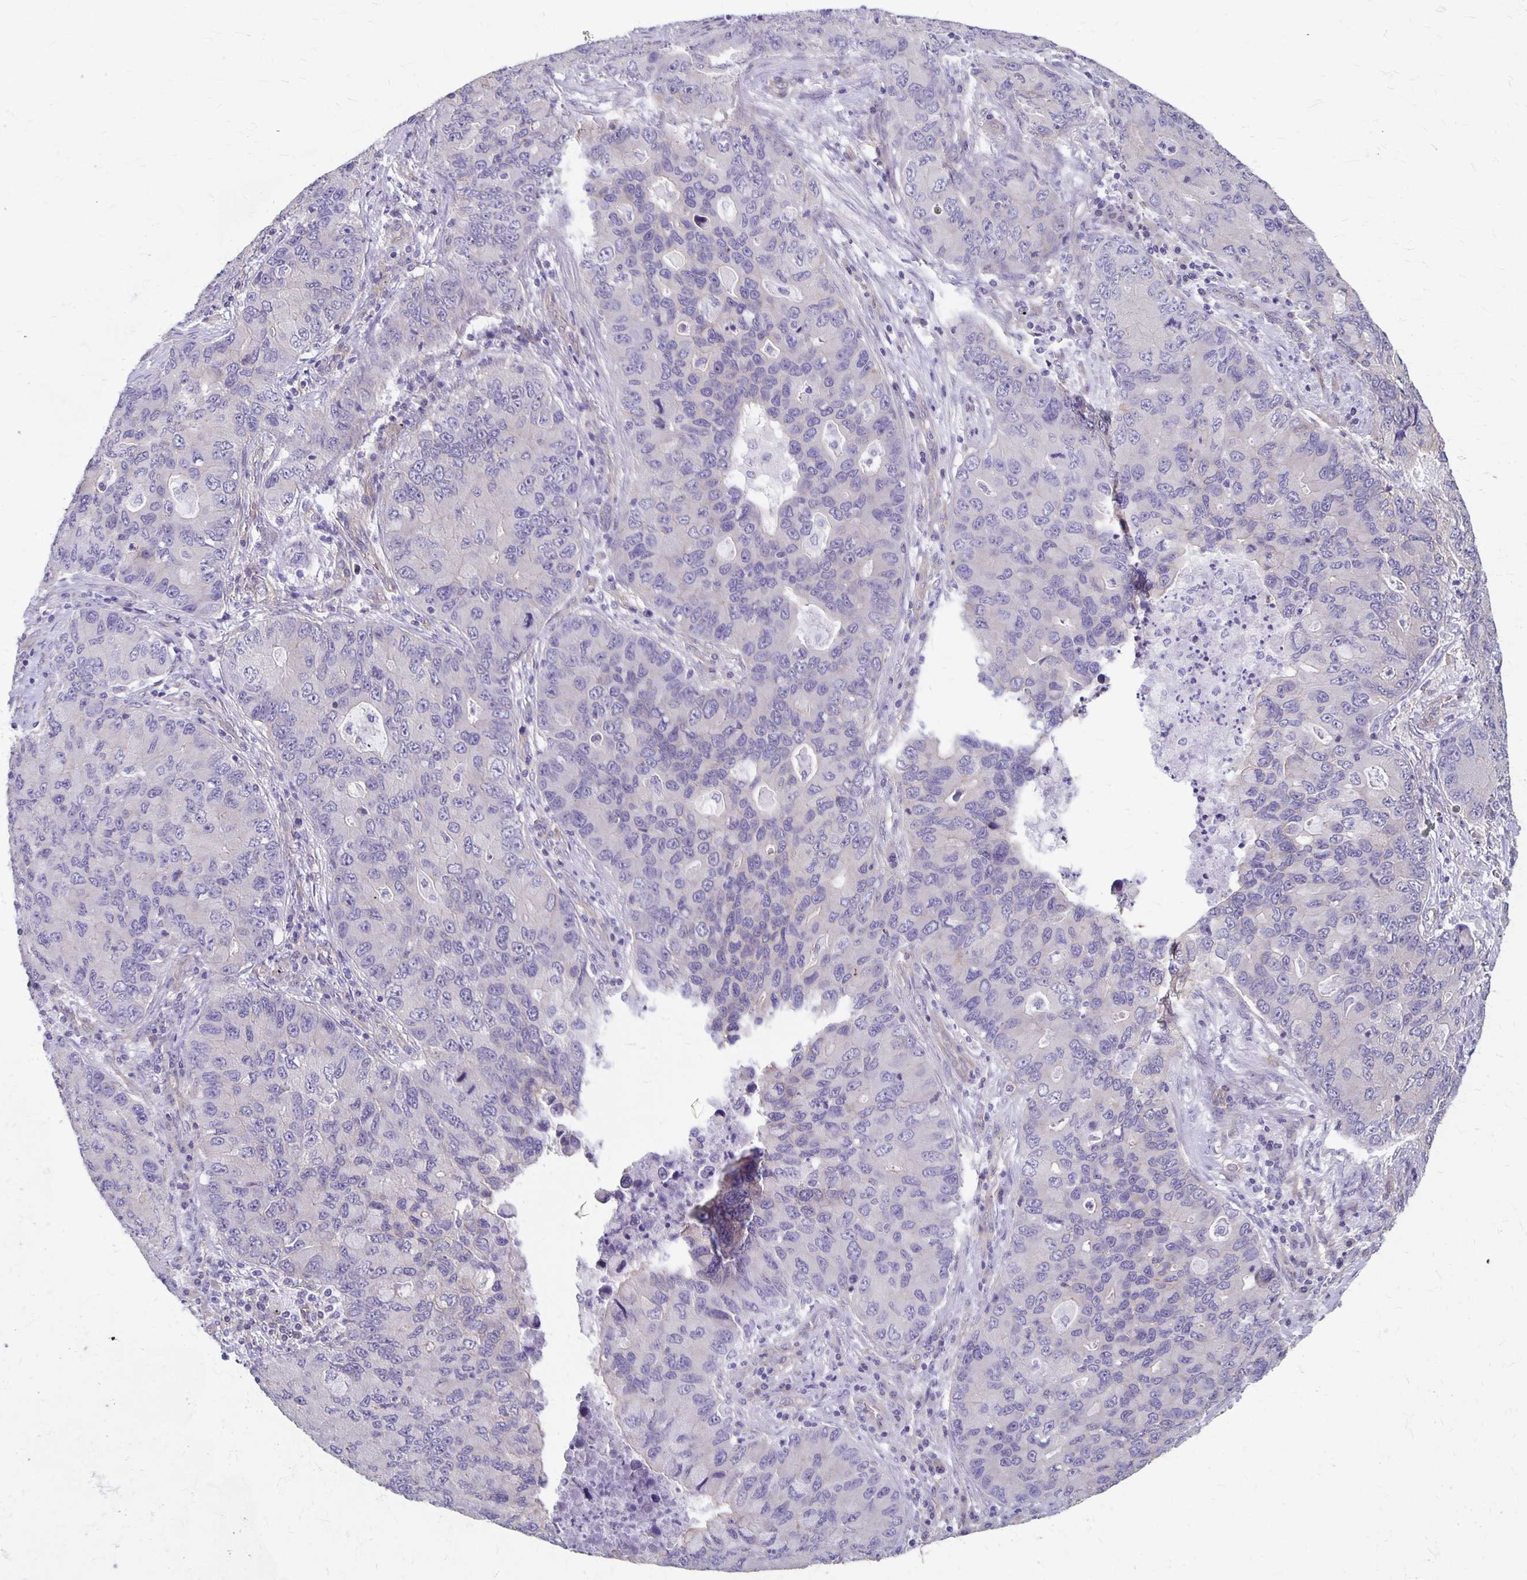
{"staining": {"intensity": "negative", "quantity": "none", "location": "none"}, "tissue": "lung cancer", "cell_type": "Tumor cells", "image_type": "cancer", "snomed": [{"axis": "morphology", "description": "Adenocarcinoma, NOS"}, {"axis": "morphology", "description": "Adenocarcinoma, metastatic, NOS"}, {"axis": "topography", "description": "Lymph node"}, {"axis": "topography", "description": "Lung"}], "caption": "A photomicrograph of human lung metastatic adenocarcinoma is negative for staining in tumor cells. The staining is performed using DAB brown chromogen with nuclei counter-stained in using hematoxylin.", "gene": "PPP1R3E", "patient": {"sex": "female", "age": 54}}